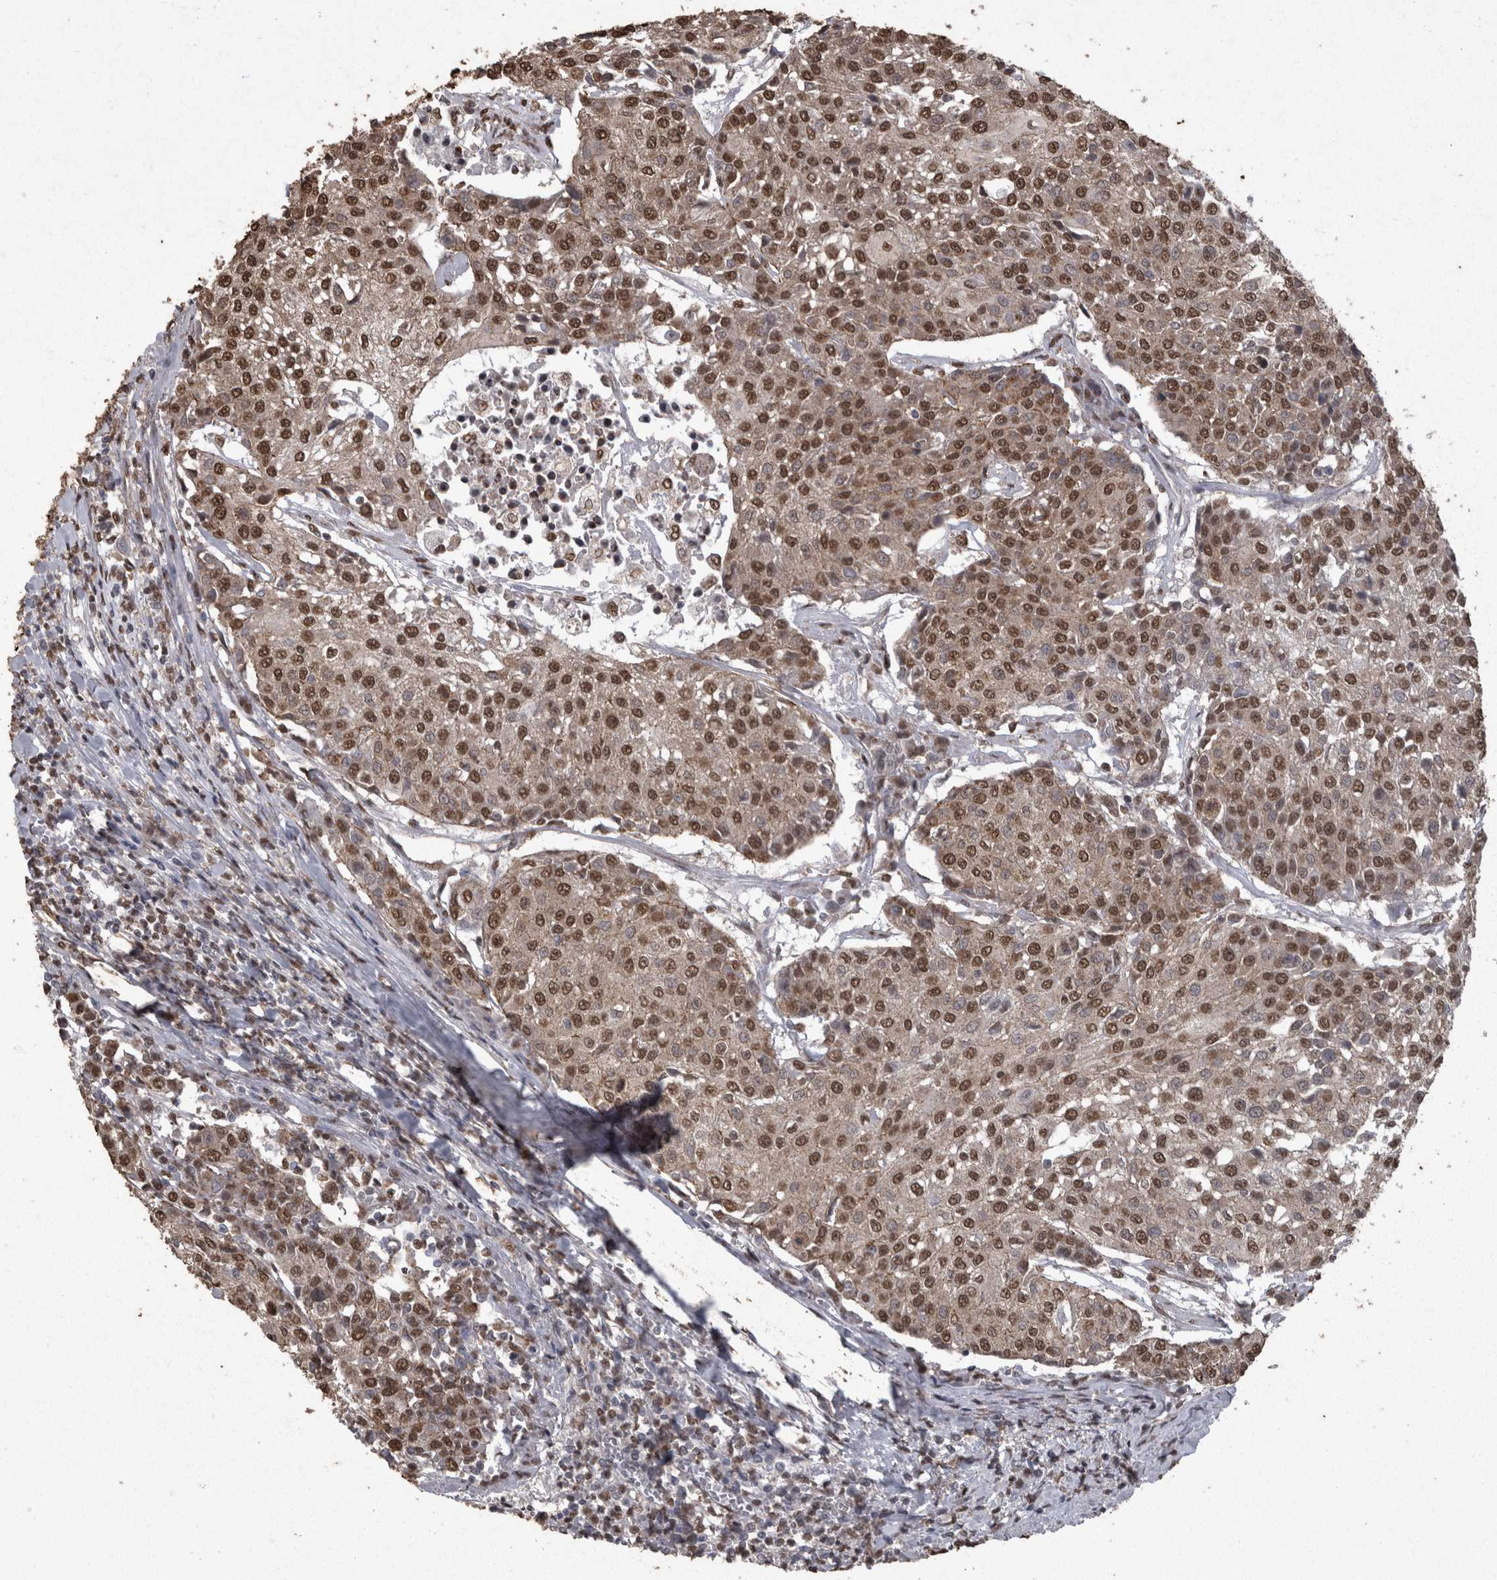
{"staining": {"intensity": "moderate", "quantity": ">75%", "location": "nuclear"}, "tissue": "urothelial cancer", "cell_type": "Tumor cells", "image_type": "cancer", "snomed": [{"axis": "morphology", "description": "Urothelial carcinoma, High grade"}, {"axis": "topography", "description": "Urinary bladder"}], "caption": "DAB immunohistochemical staining of urothelial cancer shows moderate nuclear protein expression in about >75% of tumor cells.", "gene": "SMAD7", "patient": {"sex": "female", "age": 85}}